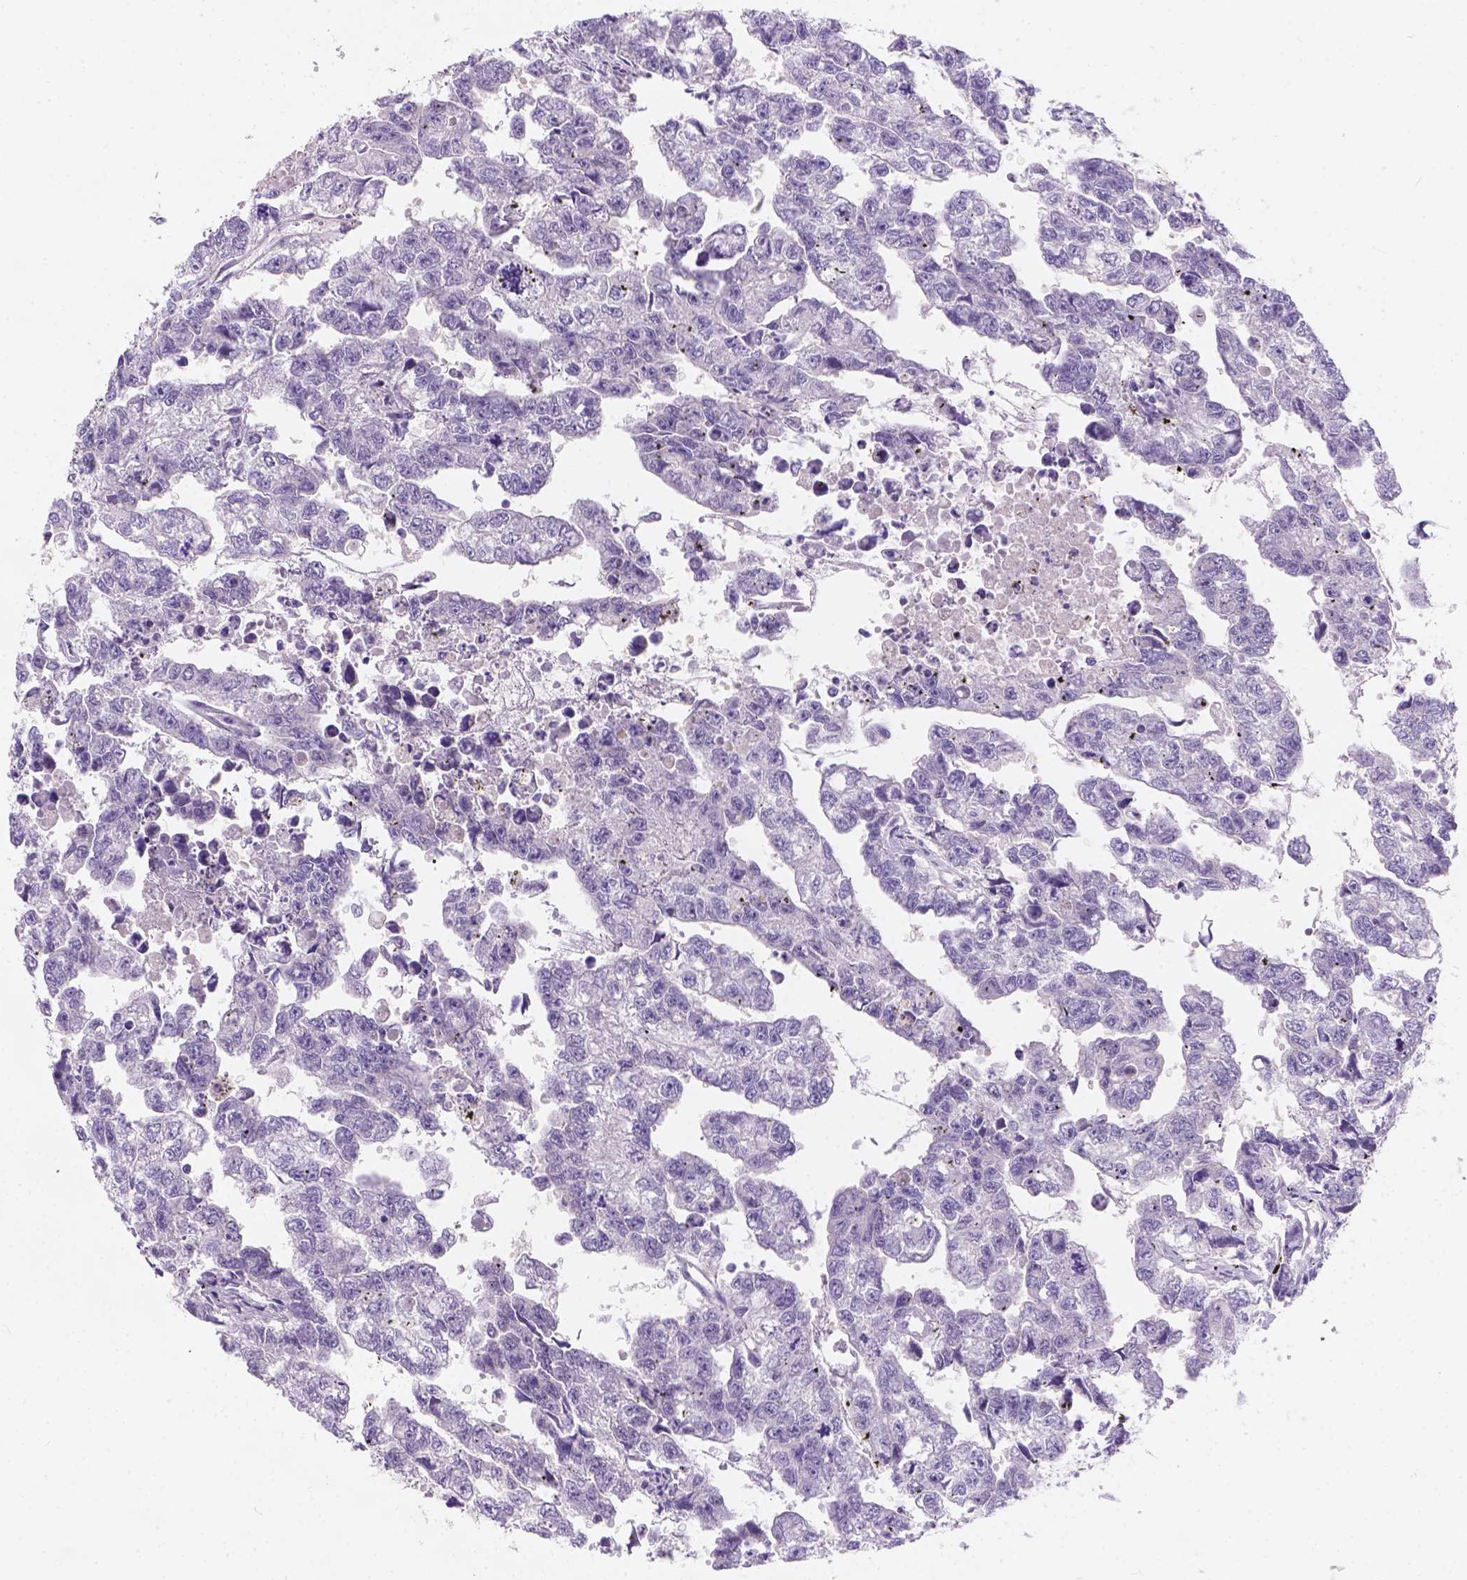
{"staining": {"intensity": "negative", "quantity": "none", "location": "none"}, "tissue": "testis cancer", "cell_type": "Tumor cells", "image_type": "cancer", "snomed": [{"axis": "morphology", "description": "Carcinoma, Embryonal, NOS"}, {"axis": "morphology", "description": "Teratoma, malignant, NOS"}, {"axis": "topography", "description": "Testis"}], "caption": "Tumor cells show no significant protein positivity in testis embryonal carcinoma.", "gene": "PEX11G", "patient": {"sex": "male", "age": 44}}